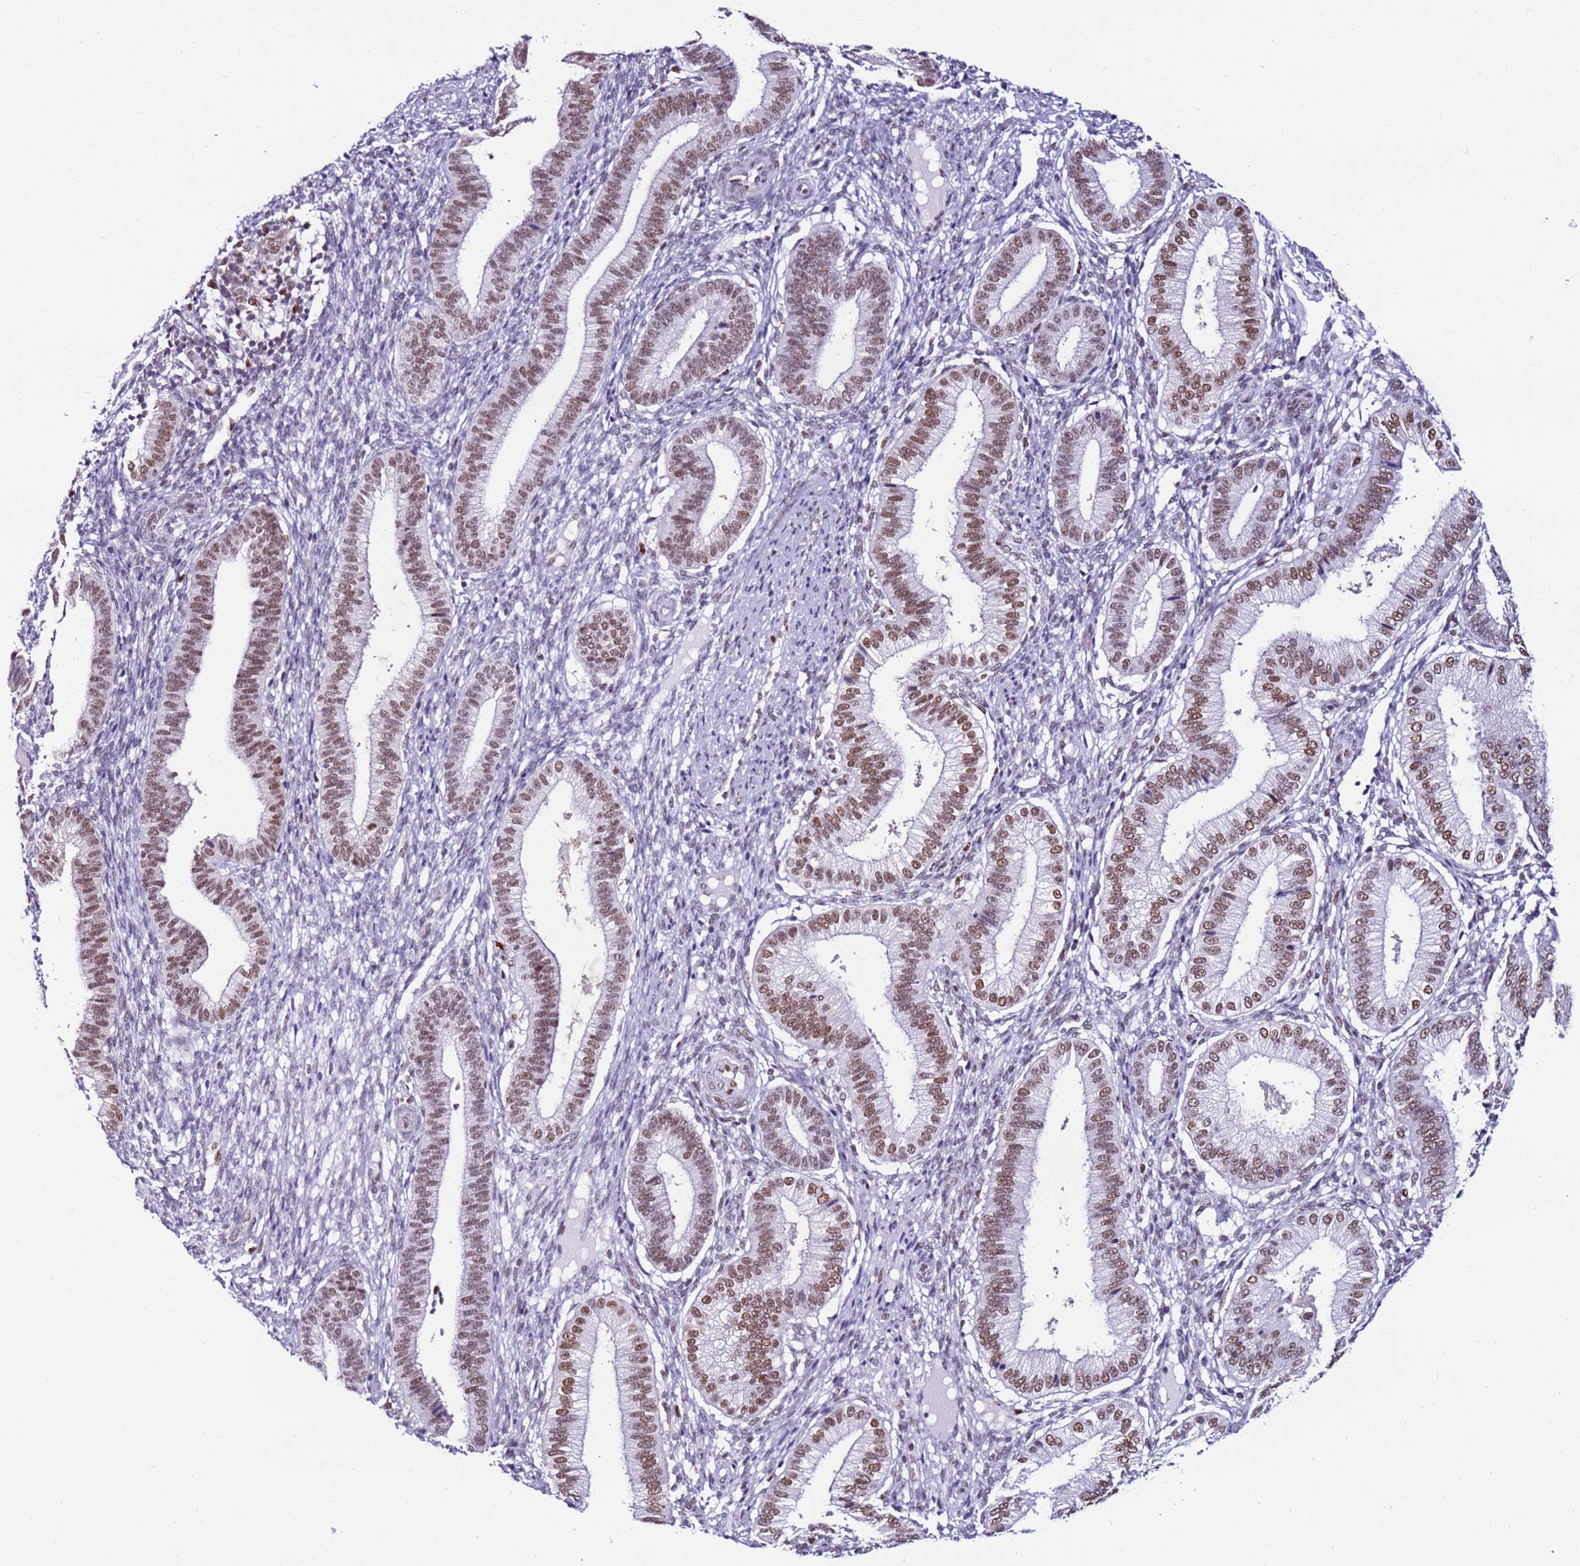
{"staining": {"intensity": "weak", "quantity": "<25%", "location": "nuclear"}, "tissue": "endometrium", "cell_type": "Cells in endometrial stroma", "image_type": "normal", "snomed": [{"axis": "morphology", "description": "Normal tissue, NOS"}, {"axis": "topography", "description": "Endometrium"}], "caption": "Immunohistochemical staining of normal human endometrium displays no significant staining in cells in endometrial stroma.", "gene": "KPNA4", "patient": {"sex": "female", "age": 39}}